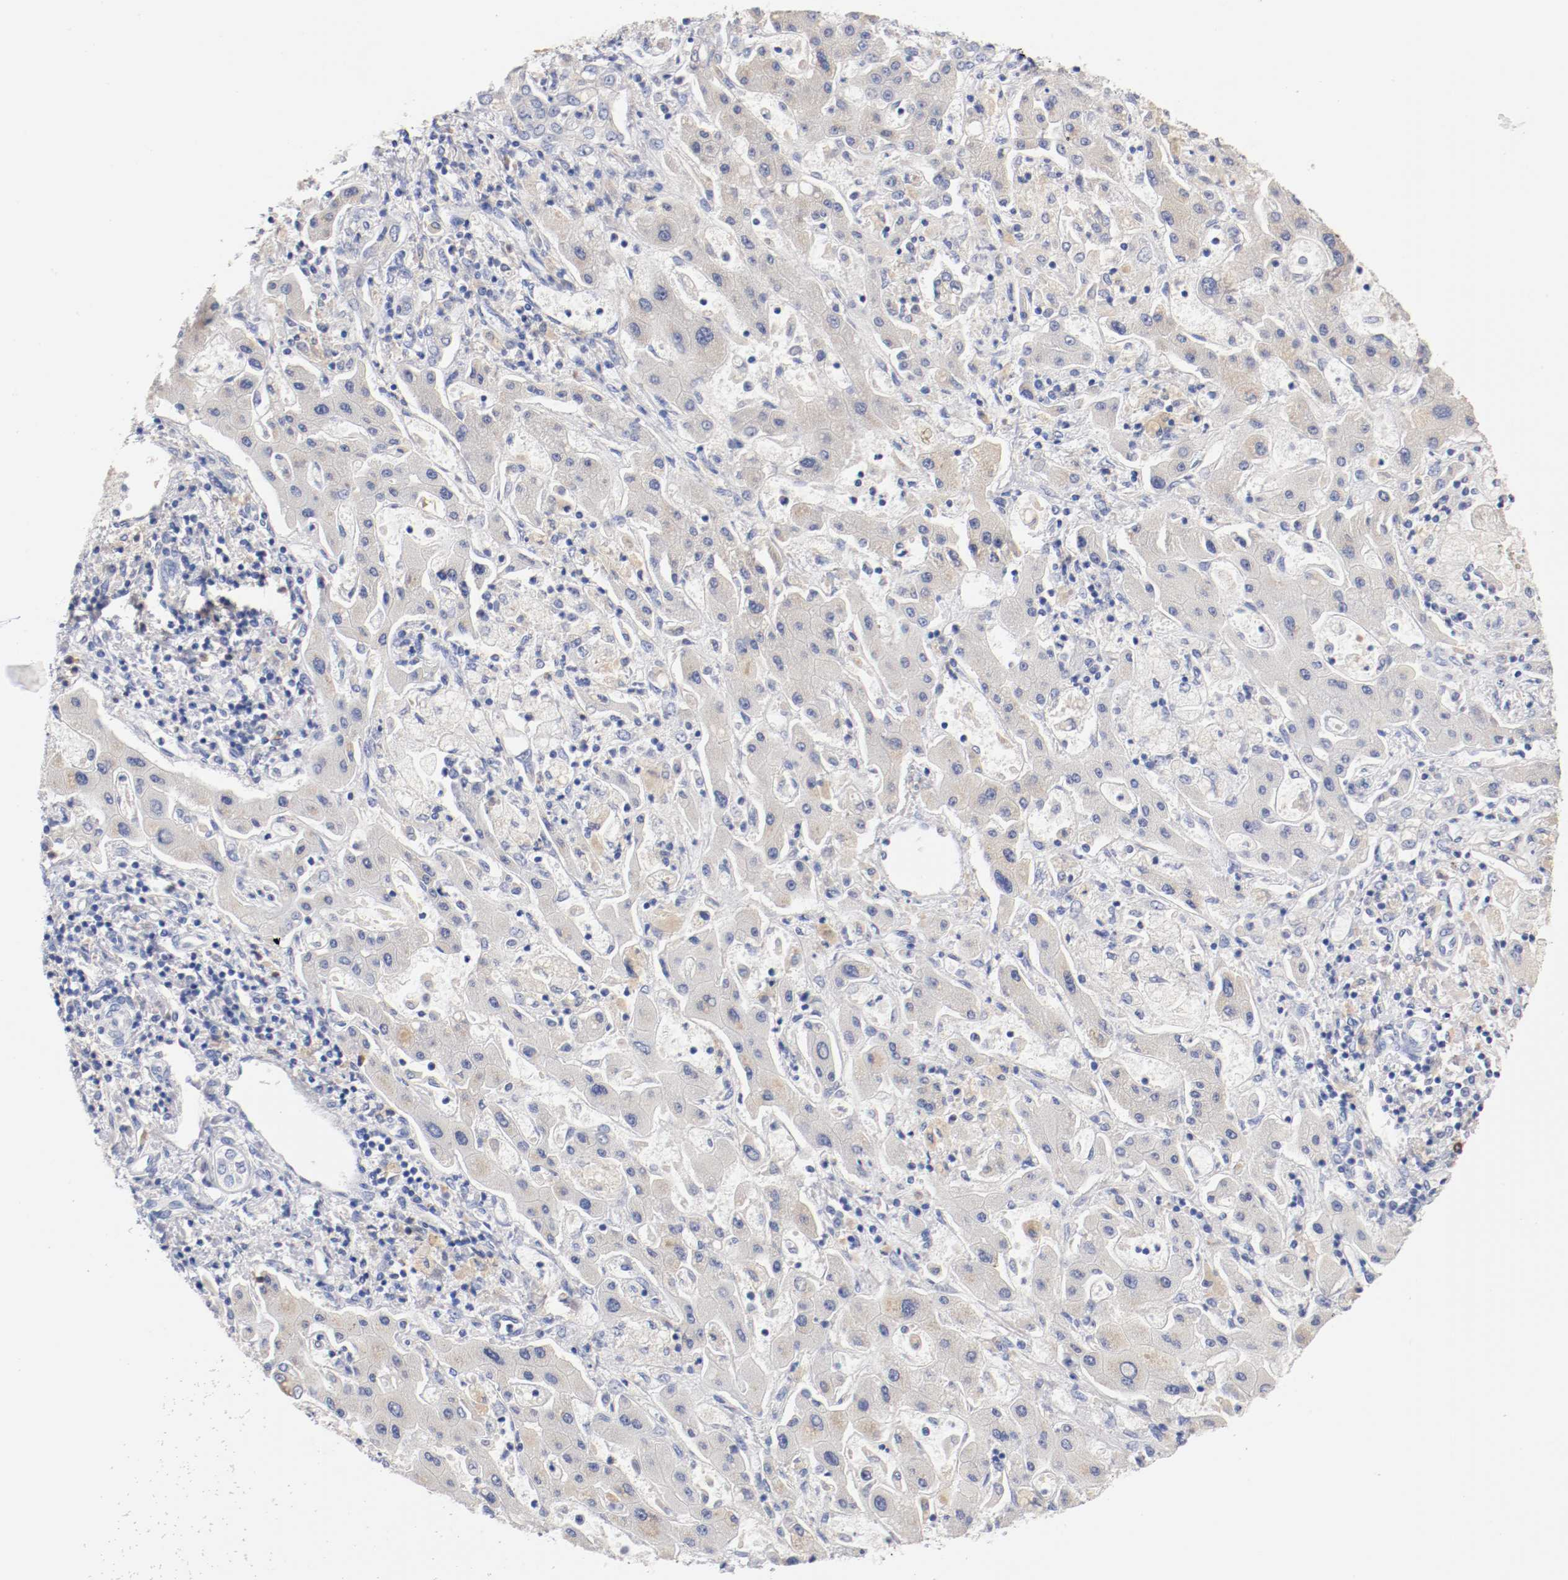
{"staining": {"intensity": "weak", "quantity": "25%-75%", "location": "cytoplasmic/membranous"}, "tissue": "liver cancer", "cell_type": "Tumor cells", "image_type": "cancer", "snomed": [{"axis": "morphology", "description": "Cholangiocarcinoma"}, {"axis": "topography", "description": "Liver"}], "caption": "Immunohistochemical staining of human liver cholangiocarcinoma shows weak cytoplasmic/membranous protein positivity in about 25%-75% of tumor cells.", "gene": "FGFBP1", "patient": {"sex": "male", "age": 50}}